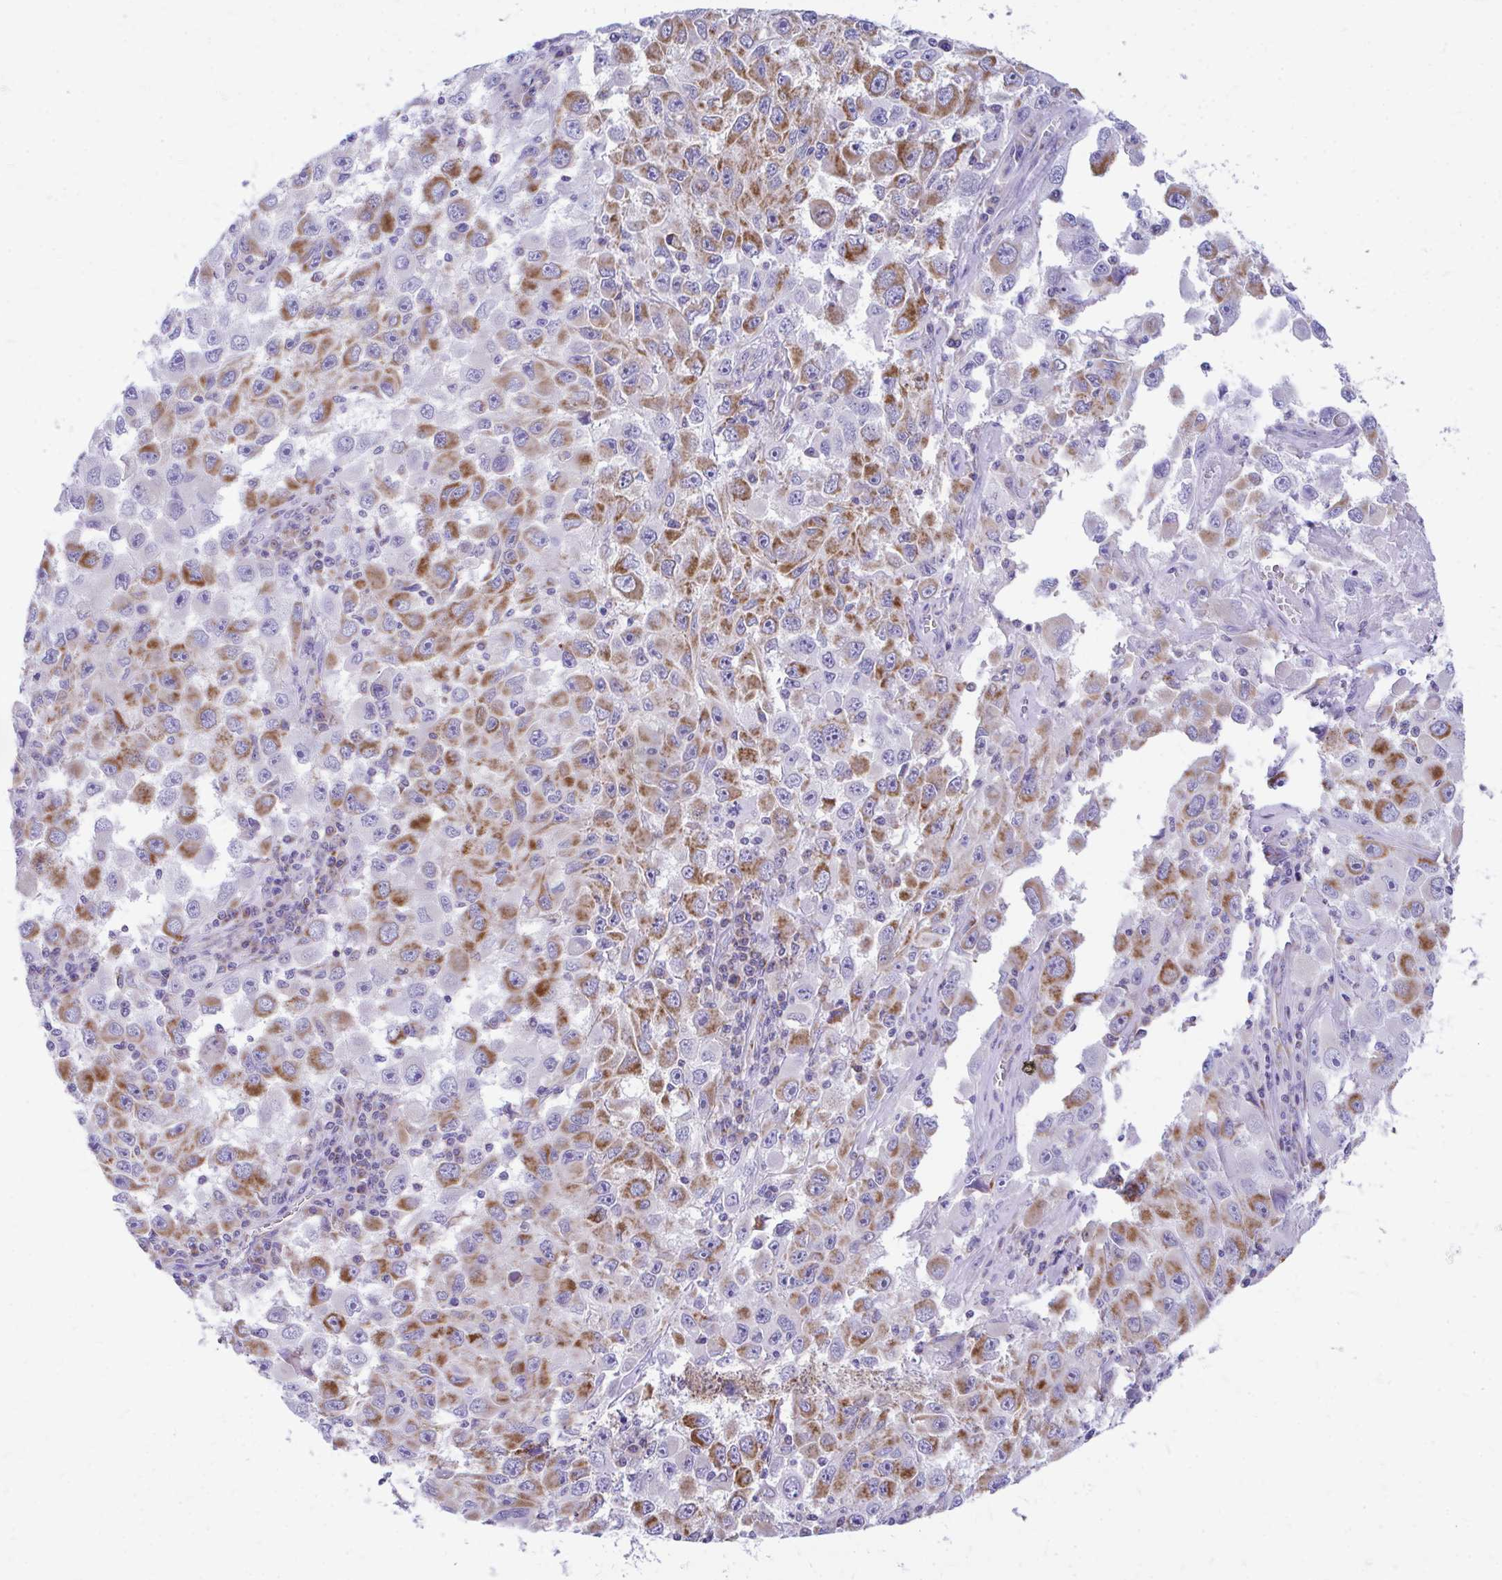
{"staining": {"intensity": "moderate", "quantity": ">75%", "location": "cytoplasmic/membranous"}, "tissue": "melanoma", "cell_type": "Tumor cells", "image_type": "cancer", "snomed": [{"axis": "morphology", "description": "Malignant melanoma, Metastatic site"}, {"axis": "topography", "description": "Lymph node"}], "caption": "The histopathology image demonstrates immunohistochemical staining of malignant melanoma (metastatic site). There is moderate cytoplasmic/membranous staining is seen in approximately >75% of tumor cells.", "gene": "MRPL19", "patient": {"sex": "female", "age": 67}}